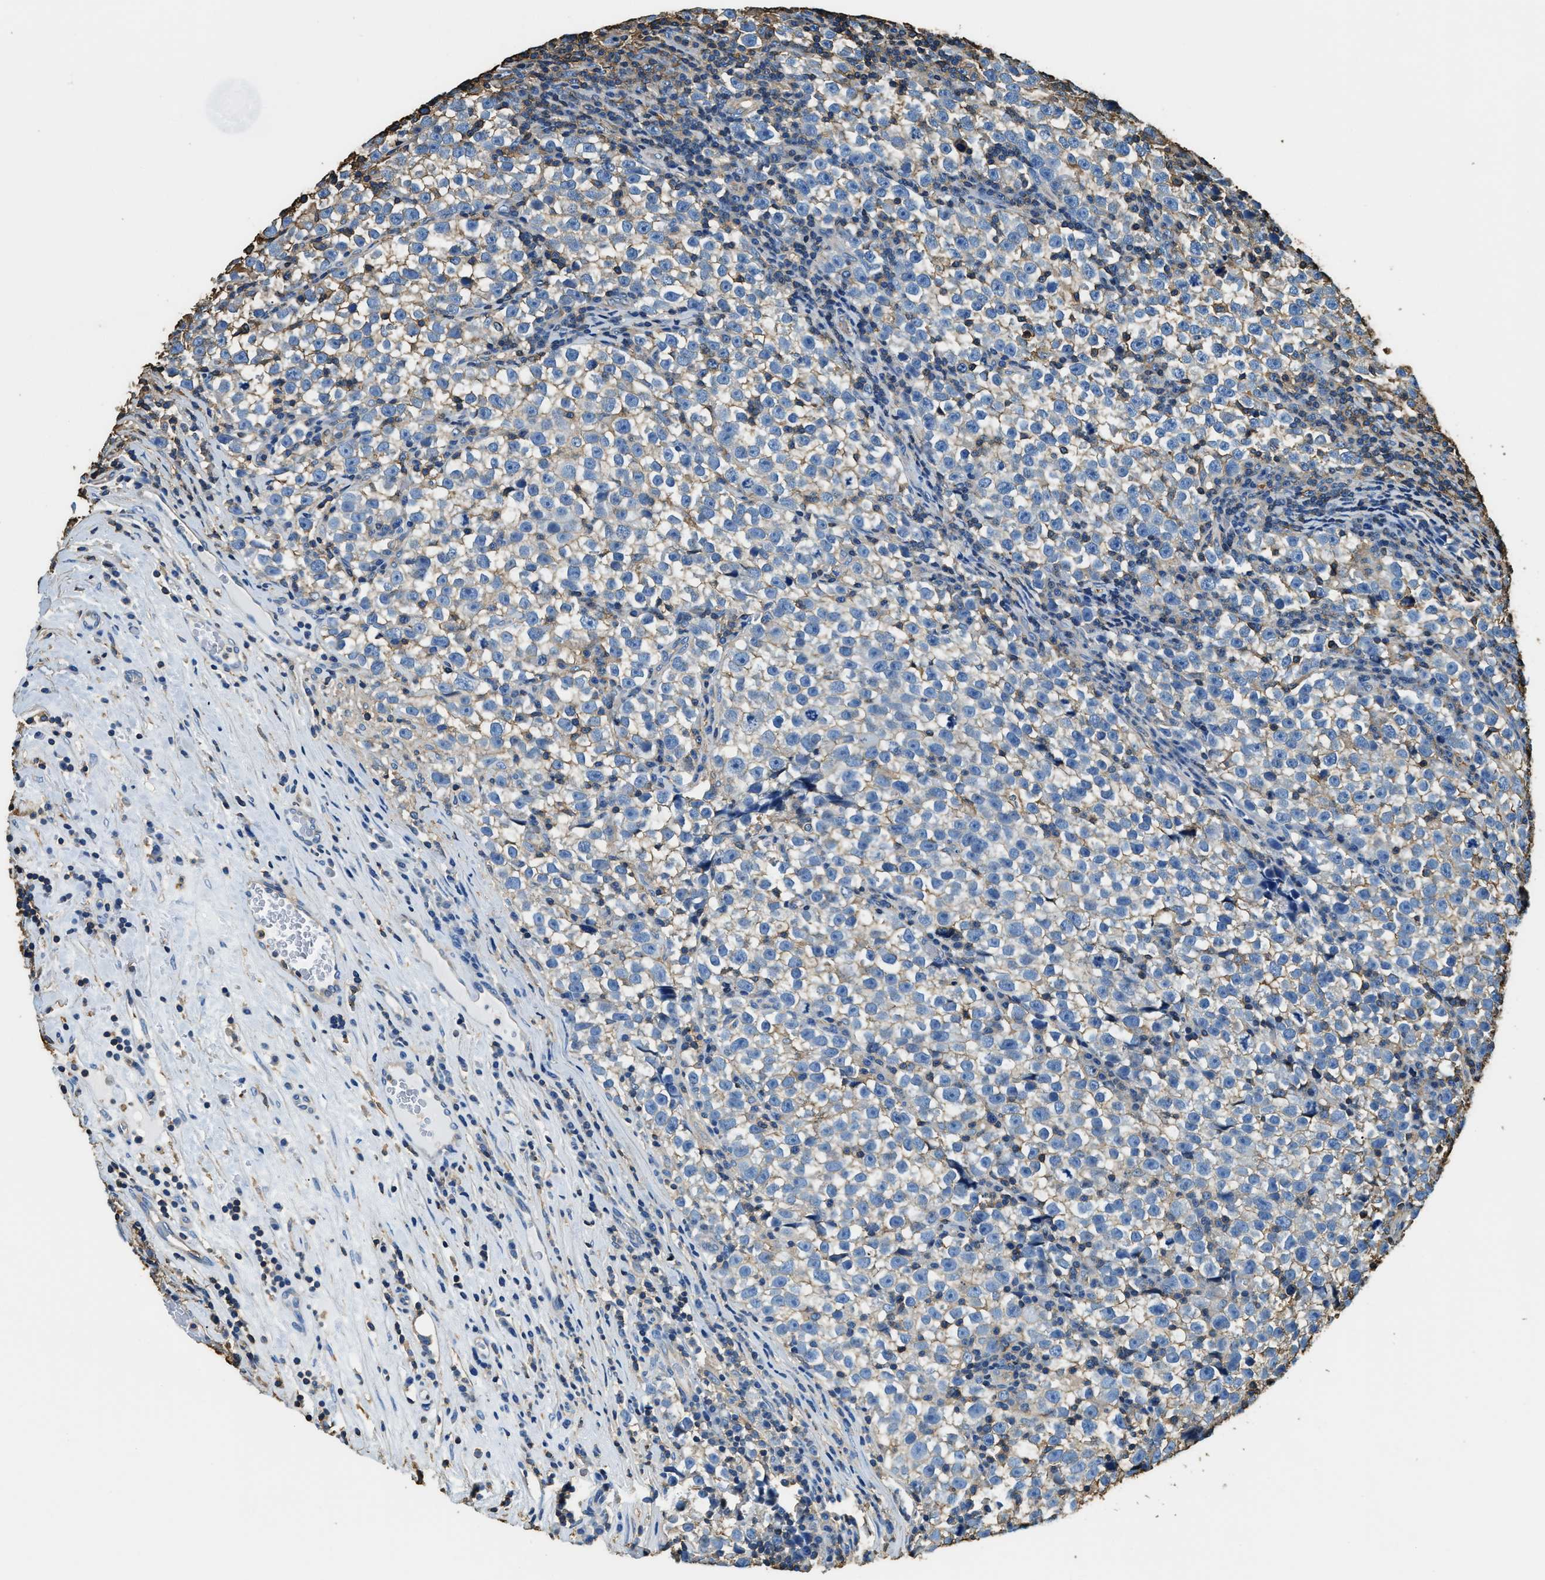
{"staining": {"intensity": "weak", "quantity": "<25%", "location": "cytoplasmic/membranous"}, "tissue": "testis cancer", "cell_type": "Tumor cells", "image_type": "cancer", "snomed": [{"axis": "morphology", "description": "Normal tissue, NOS"}, {"axis": "morphology", "description": "Seminoma, NOS"}, {"axis": "topography", "description": "Testis"}], "caption": "Protein analysis of testis cancer demonstrates no significant positivity in tumor cells. The staining is performed using DAB (3,3'-diaminobenzidine) brown chromogen with nuclei counter-stained in using hematoxylin.", "gene": "ACCS", "patient": {"sex": "male", "age": 43}}